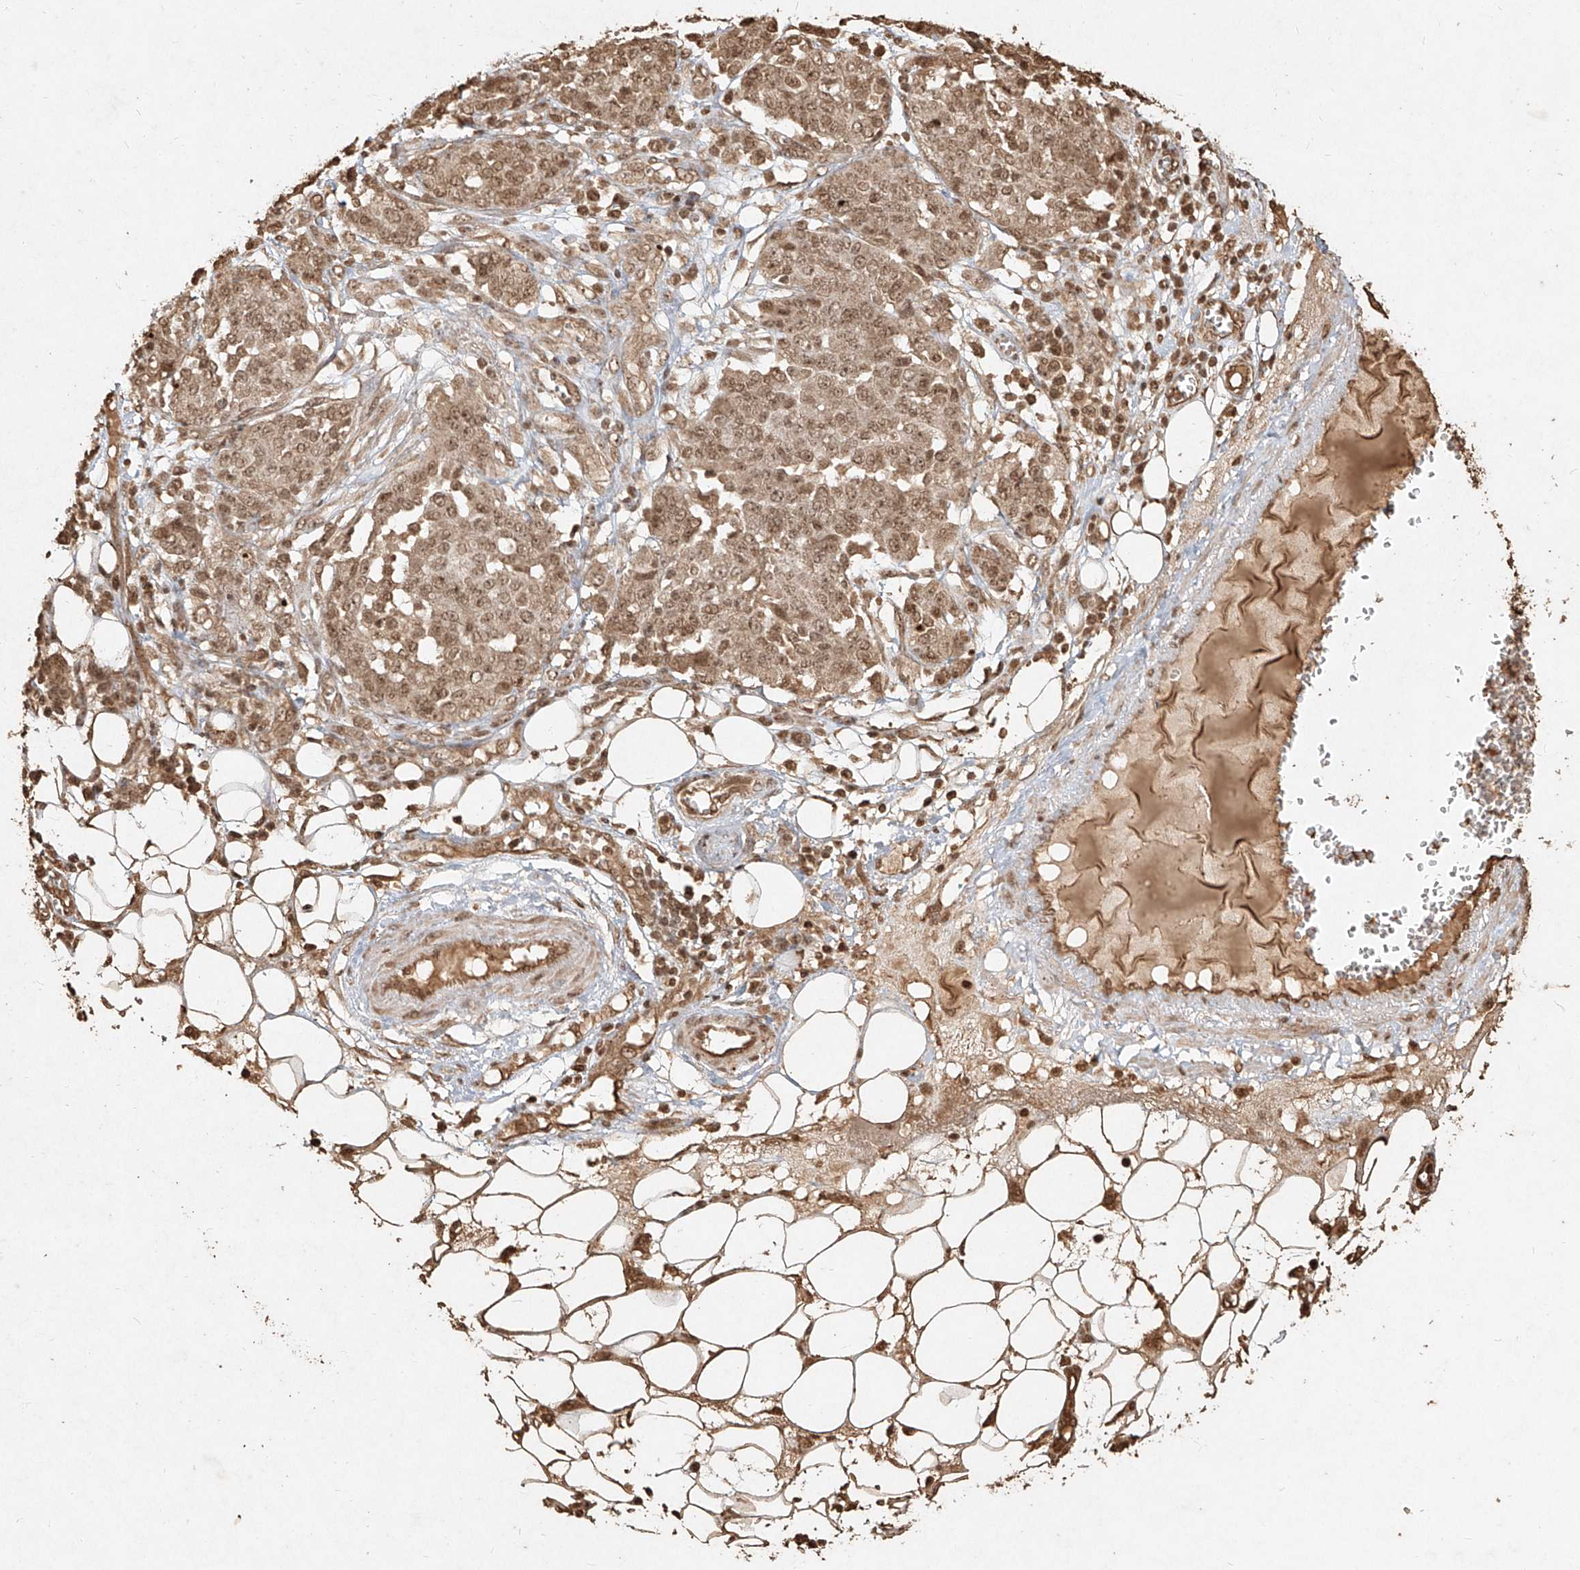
{"staining": {"intensity": "moderate", "quantity": ">75%", "location": "cytoplasmic/membranous,nuclear"}, "tissue": "ovarian cancer", "cell_type": "Tumor cells", "image_type": "cancer", "snomed": [{"axis": "morphology", "description": "Cystadenocarcinoma, serous, NOS"}, {"axis": "topography", "description": "Soft tissue"}, {"axis": "topography", "description": "Ovary"}], "caption": "About >75% of tumor cells in human ovarian cancer demonstrate moderate cytoplasmic/membranous and nuclear protein expression as visualized by brown immunohistochemical staining.", "gene": "UBE2K", "patient": {"sex": "female", "age": 57}}